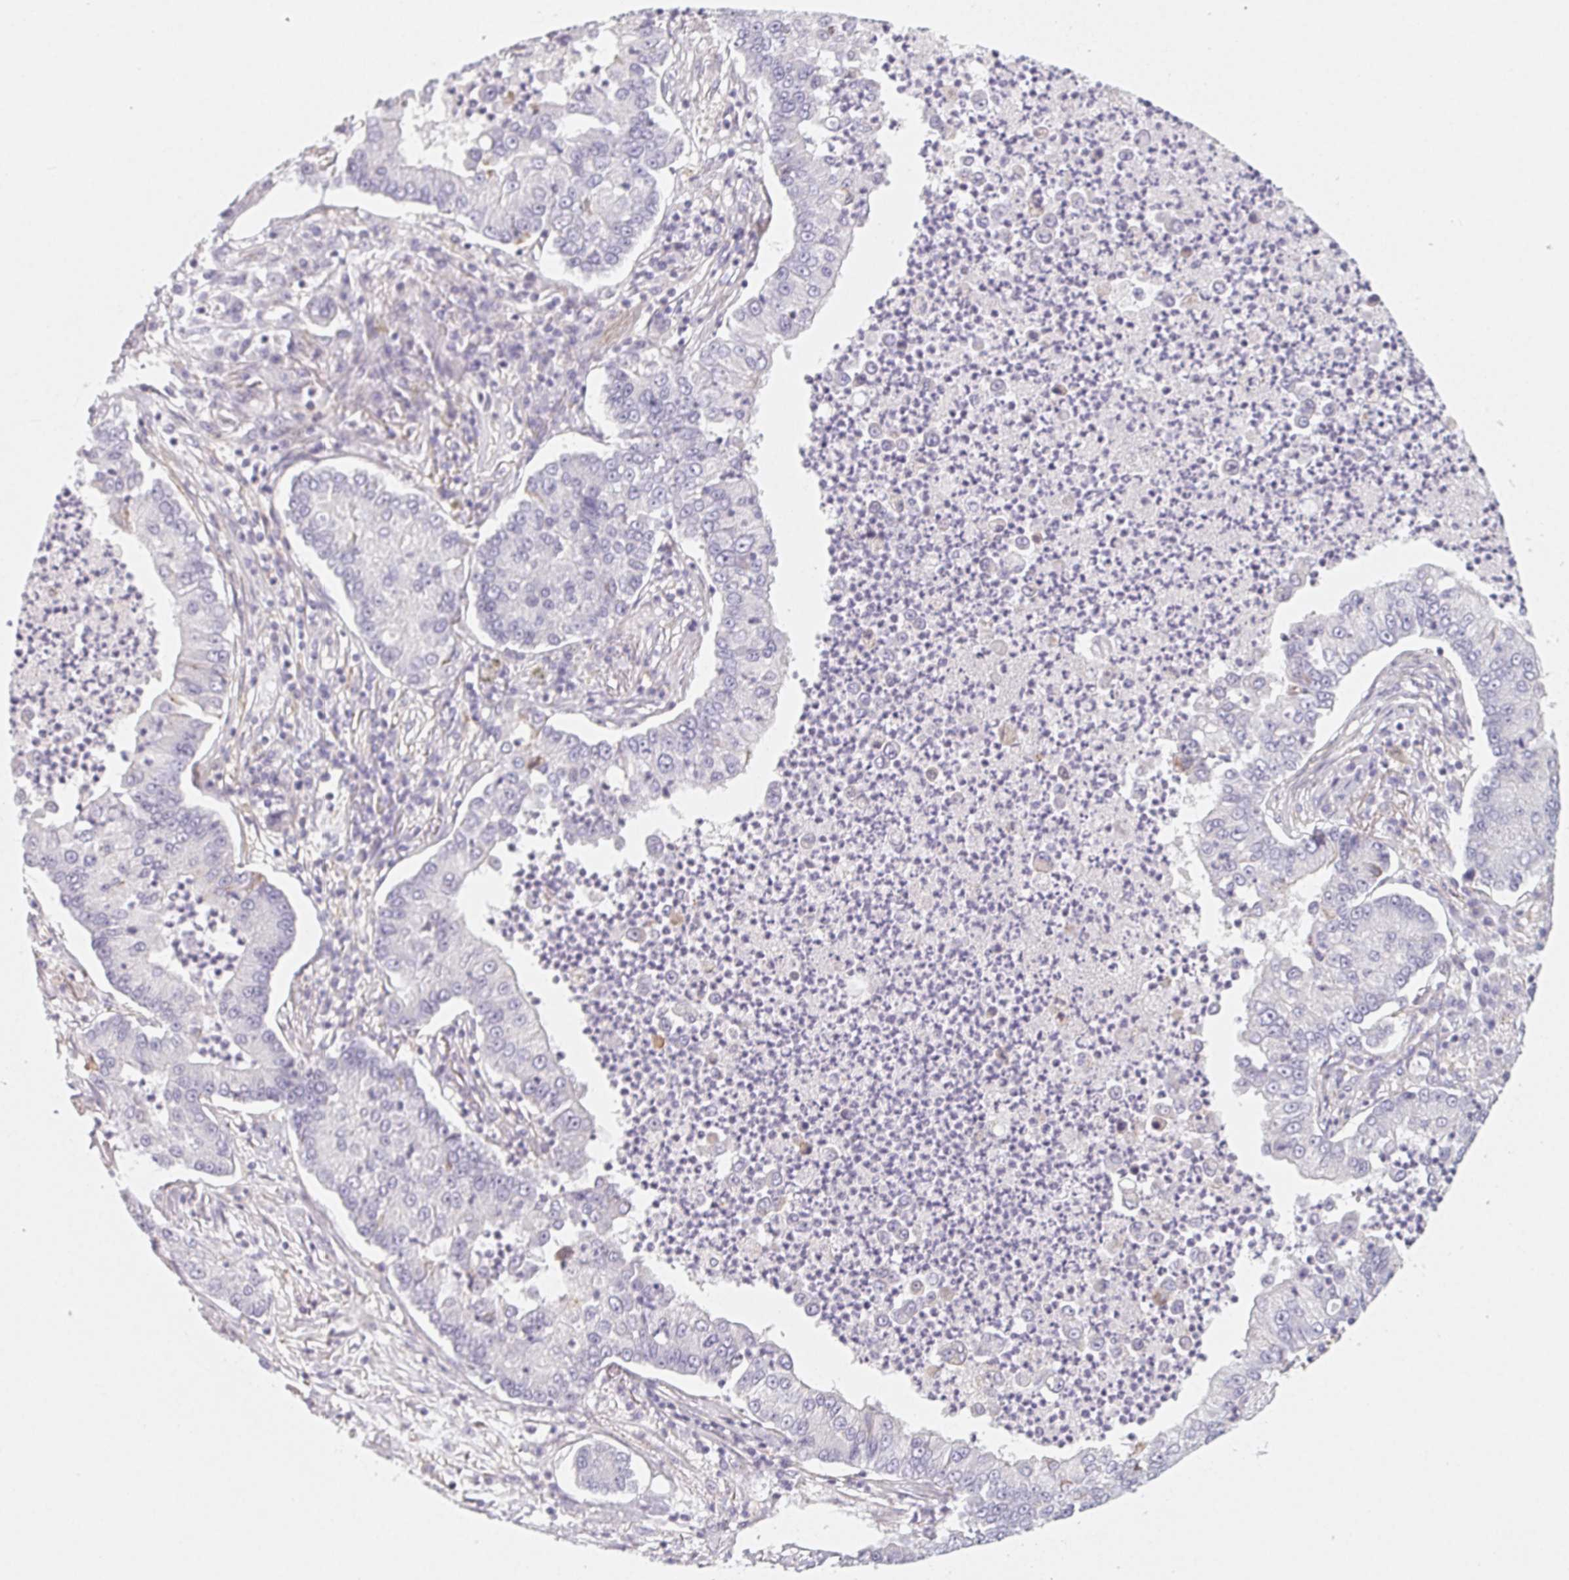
{"staining": {"intensity": "negative", "quantity": "none", "location": "none"}, "tissue": "lung cancer", "cell_type": "Tumor cells", "image_type": "cancer", "snomed": [{"axis": "morphology", "description": "Adenocarcinoma, NOS"}, {"axis": "topography", "description": "Lung"}], "caption": "Immunohistochemistry micrograph of neoplastic tissue: lung cancer (adenocarcinoma) stained with DAB (3,3'-diaminobenzidine) demonstrates no significant protein staining in tumor cells.", "gene": "LRRC23", "patient": {"sex": "female", "age": 57}}